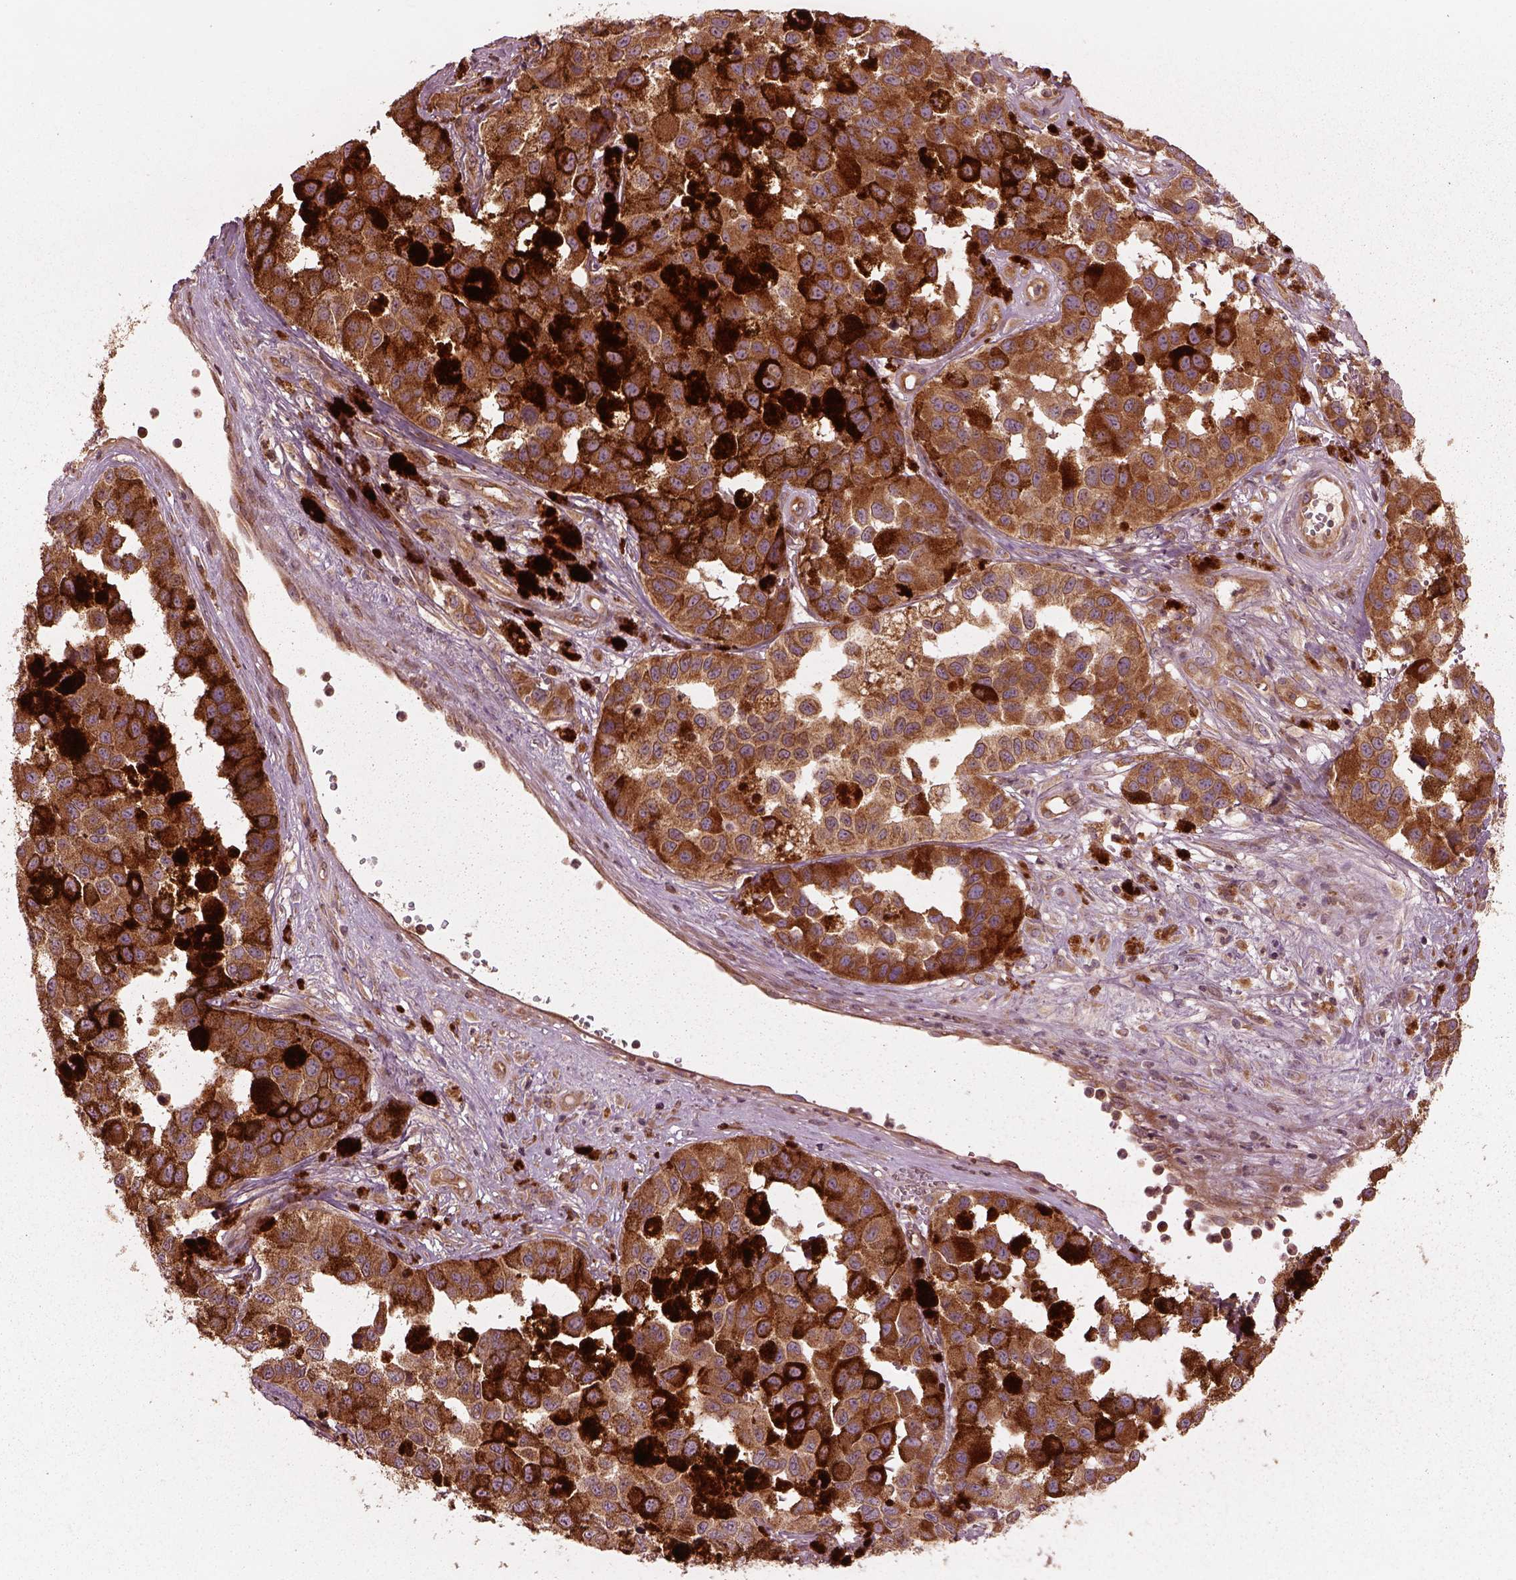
{"staining": {"intensity": "moderate", "quantity": ">75%", "location": "cytoplasmic/membranous"}, "tissue": "melanoma", "cell_type": "Tumor cells", "image_type": "cancer", "snomed": [{"axis": "morphology", "description": "Malignant melanoma, NOS"}, {"axis": "topography", "description": "Skin"}], "caption": "This image shows malignant melanoma stained with immunohistochemistry to label a protein in brown. The cytoplasmic/membranous of tumor cells show moderate positivity for the protein. Nuclei are counter-stained blue.", "gene": "PIK3R2", "patient": {"sex": "female", "age": 58}}